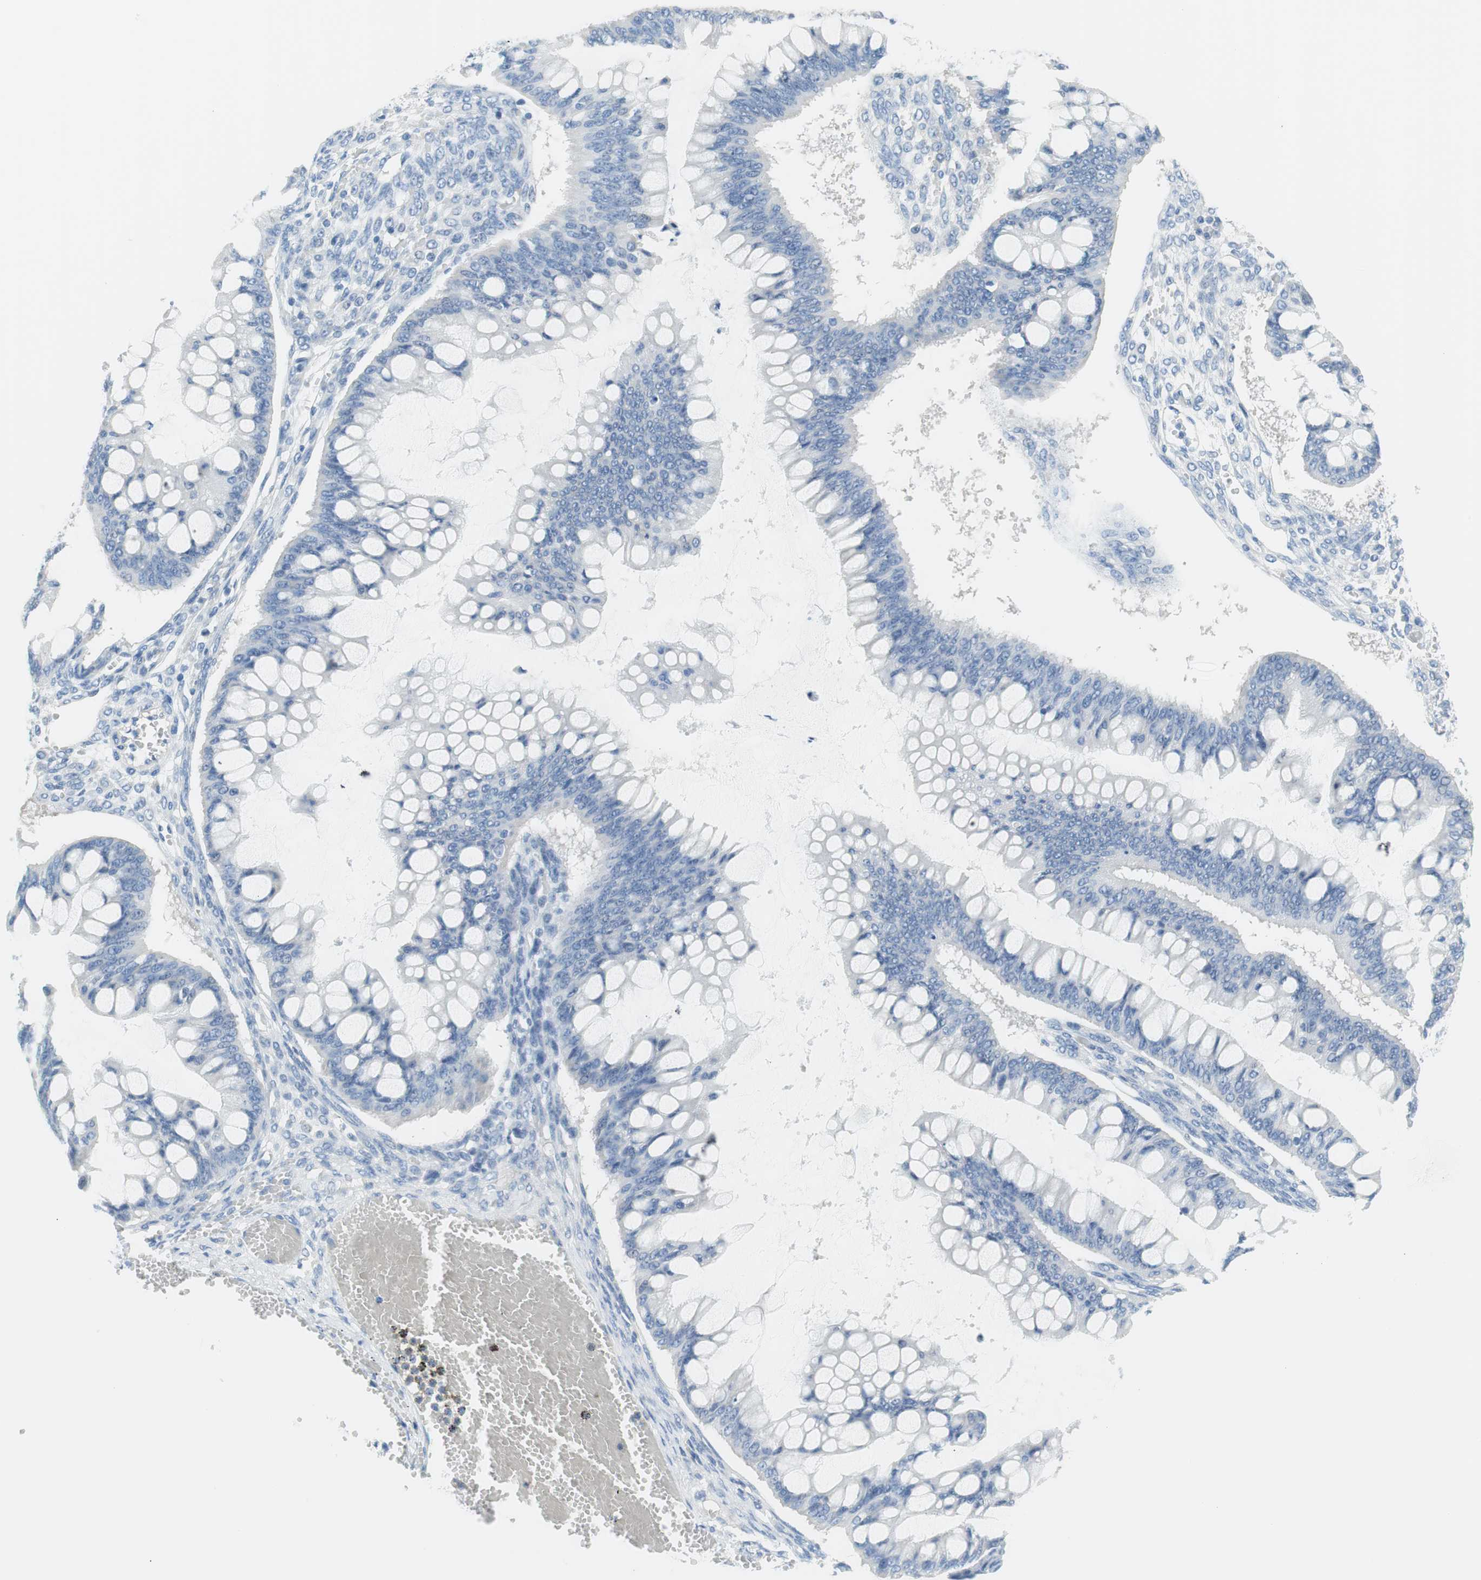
{"staining": {"intensity": "negative", "quantity": "none", "location": "none"}, "tissue": "ovarian cancer", "cell_type": "Tumor cells", "image_type": "cancer", "snomed": [{"axis": "morphology", "description": "Cystadenocarcinoma, mucinous, NOS"}, {"axis": "topography", "description": "Ovary"}], "caption": "The histopathology image exhibits no significant expression in tumor cells of ovarian mucinous cystadenocarcinoma.", "gene": "MYH1", "patient": {"sex": "female", "age": 73}}